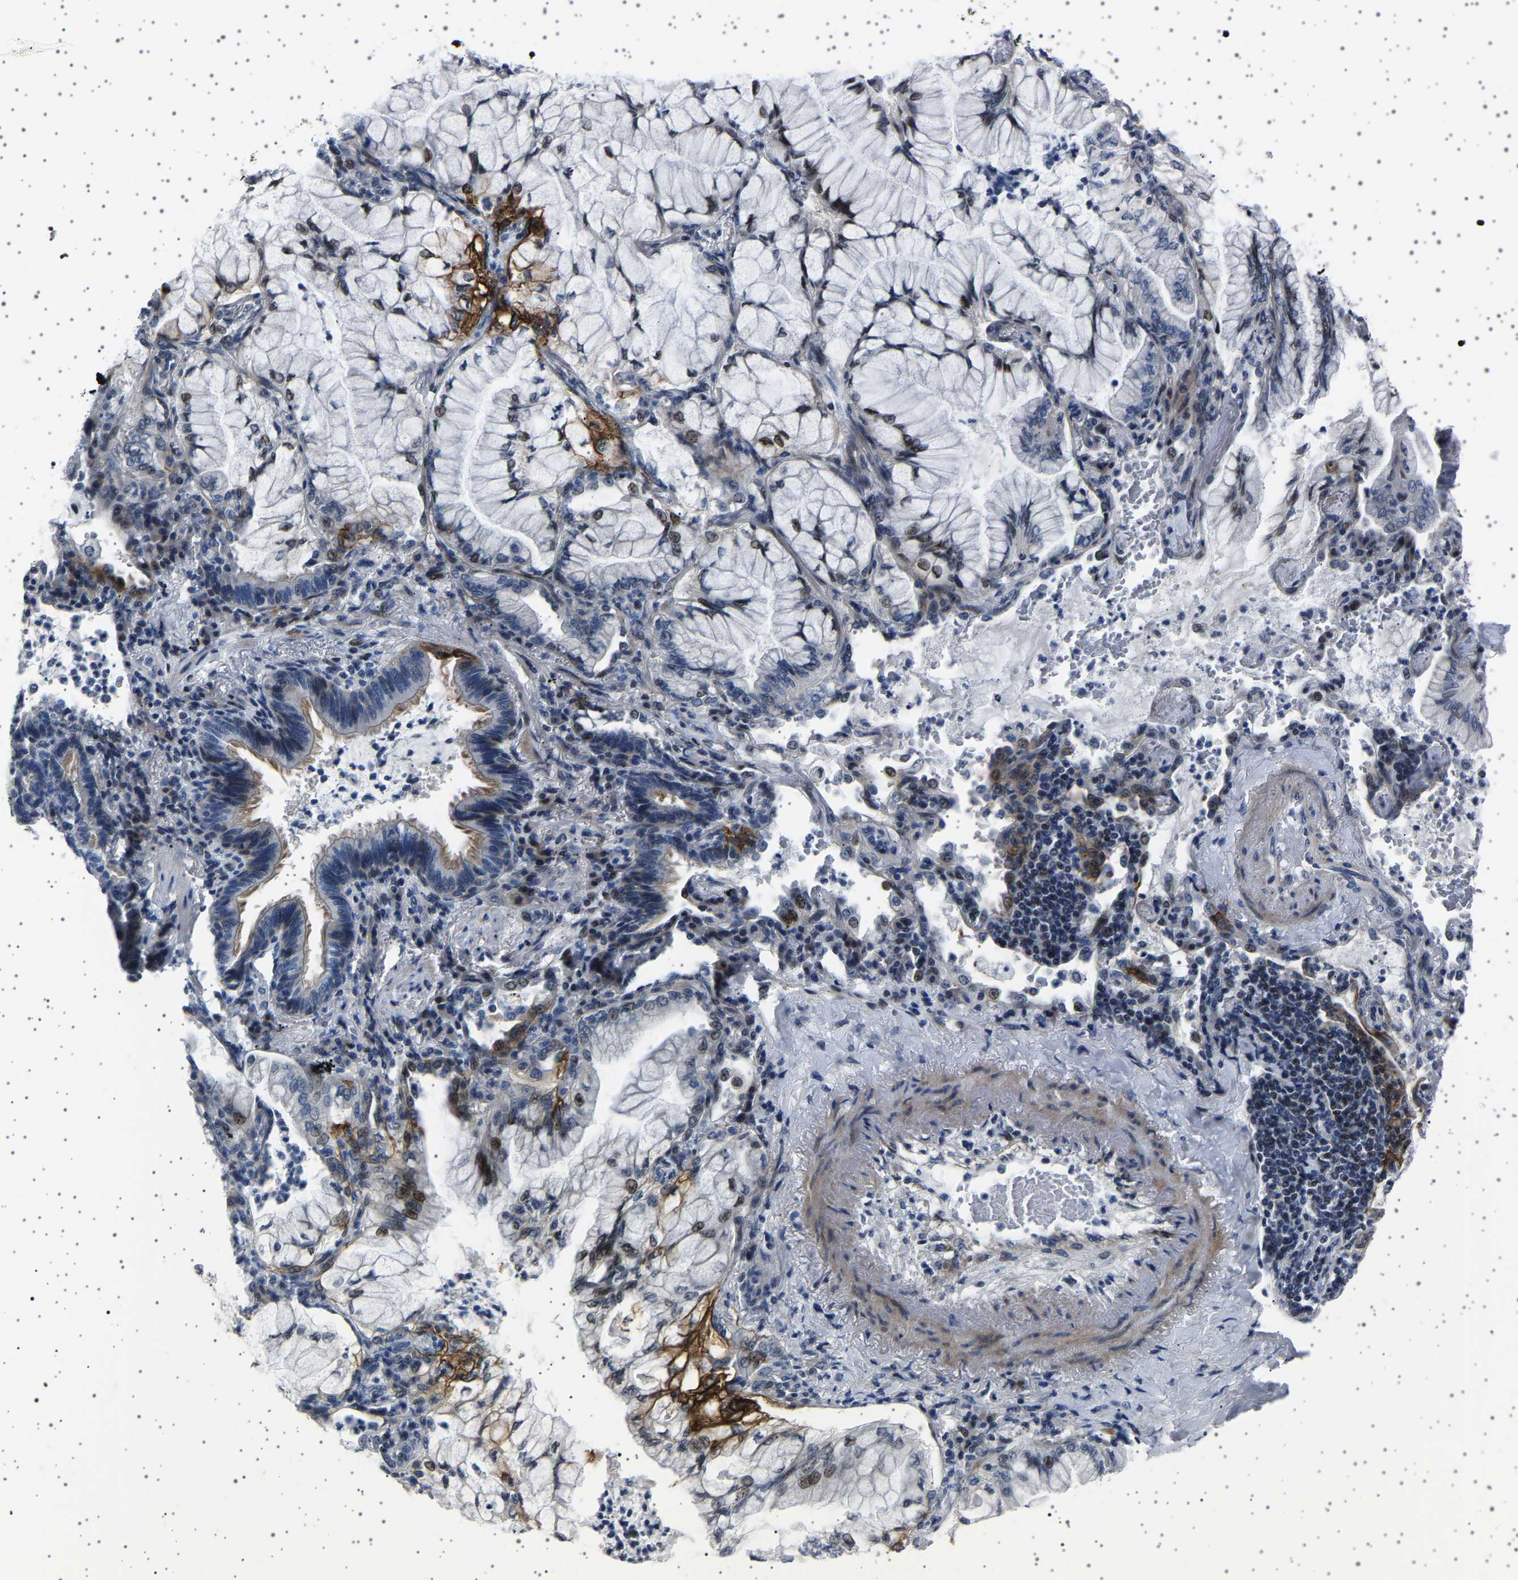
{"staining": {"intensity": "moderate", "quantity": "<25%", "location": "cytoplasmic/membranous,nuclear"}, "tissue": "lung cancer", "cell_type": "Tumor cells", "image_type": "cancer", "snomed": [{"axis": "morphology", "description": "Adenocarcinoma, NOS"}, {"axis": "topography", "description": "Lung"}], "caption": "Human lung cancer (adenocarcinoma) stained with a protein marker reveals moderate staining in tumor cells.", "gene": "PAK5", "patient": {"sex": "female", "age": 70}}